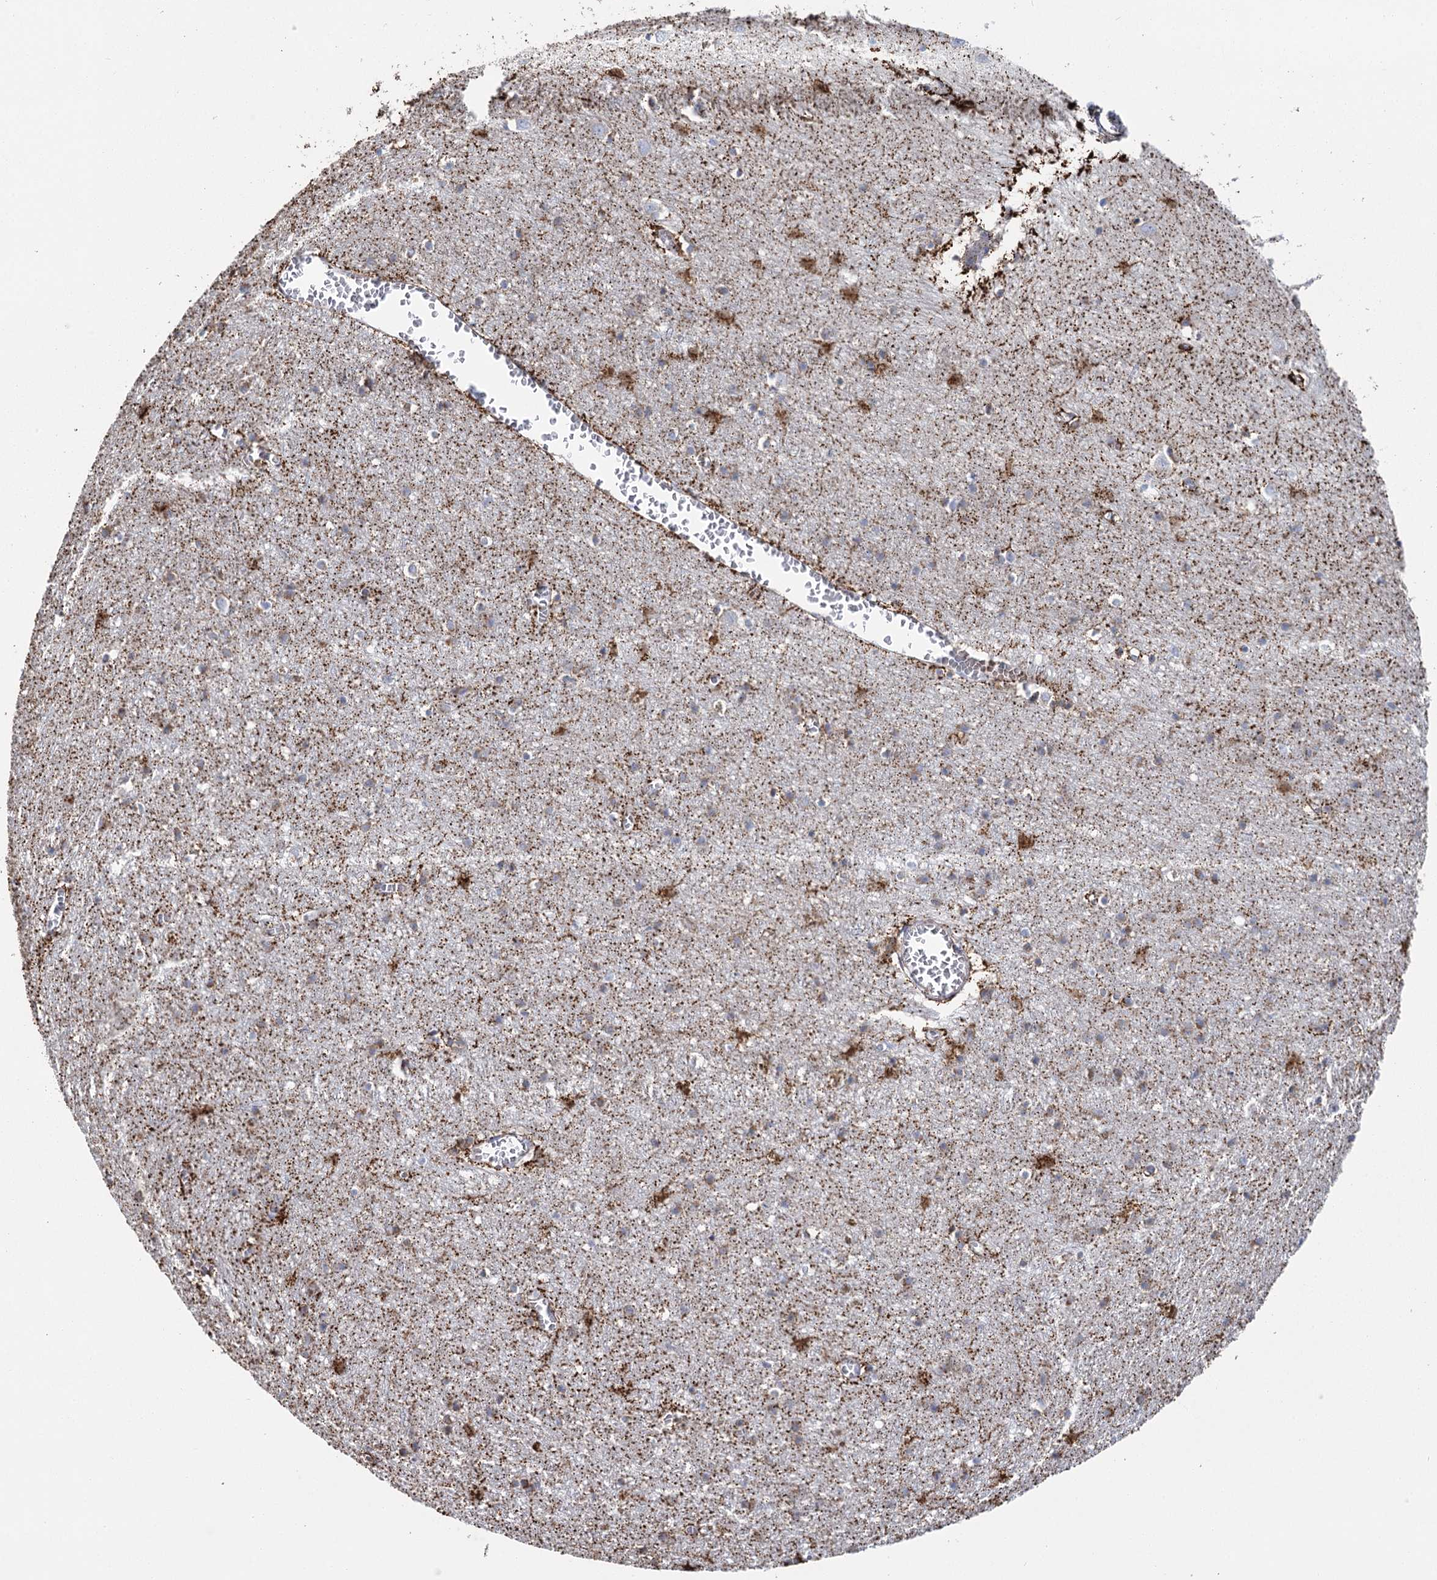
{"staining": {"intensity": "negative", "quantity": "none", "location": "none"}, "tissue": "cerebral cortex", "cell_type": "Endothelial cells", "image_type": "normal", "snomed": [{"axis": "morphology", "description": "Normal tissue, NOS"}, {"axis": "topography", "description": "Cerebral cortex"}], "caption": "Immunohistochemistry of normal cerebral cortex demonstrates no expression in endothelial cells.", "gene": "MRPL44", "patient": {"sex": "female", "age": 64}}